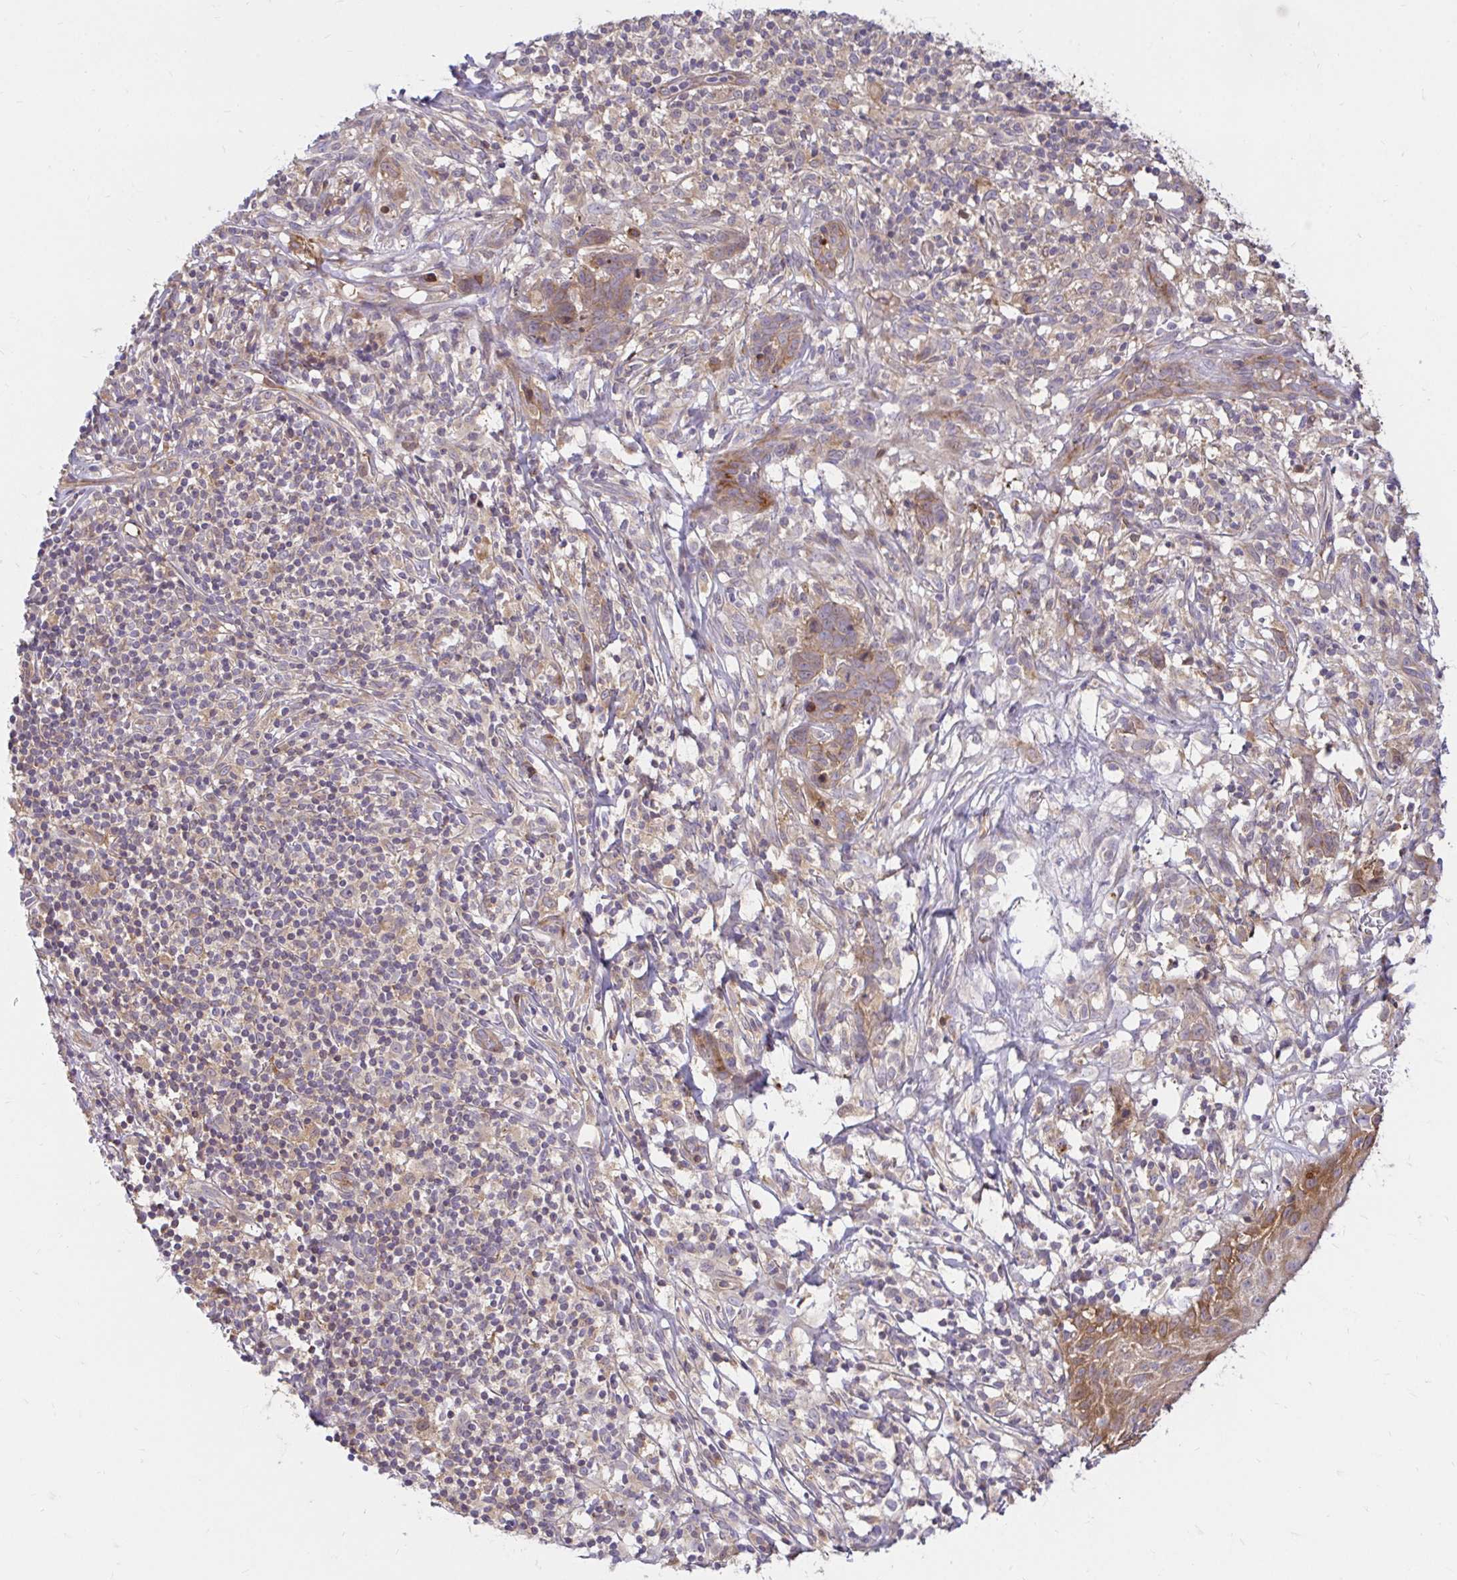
{"staining": {"intensity": "moderate", "quantity": "25%-75%", "location": "cytoplasmic/membranous"}, "tissue": "skin cancer", "cell_type": "Tumor cells", "image_type": "cancer", "snomed": [{"axis": "morphology", "description": "Basal cell carcinoma"}, {"axis": "topography", "description": "Skin"}], "caption": "Protein analysis of skin cancer tissue exhibits moderate cytoplasmic/membranous expression in approximately 25%-75% of tumor cells.", "gene": "ITGA2", "patient": {"sex": "female", "age": 78}}